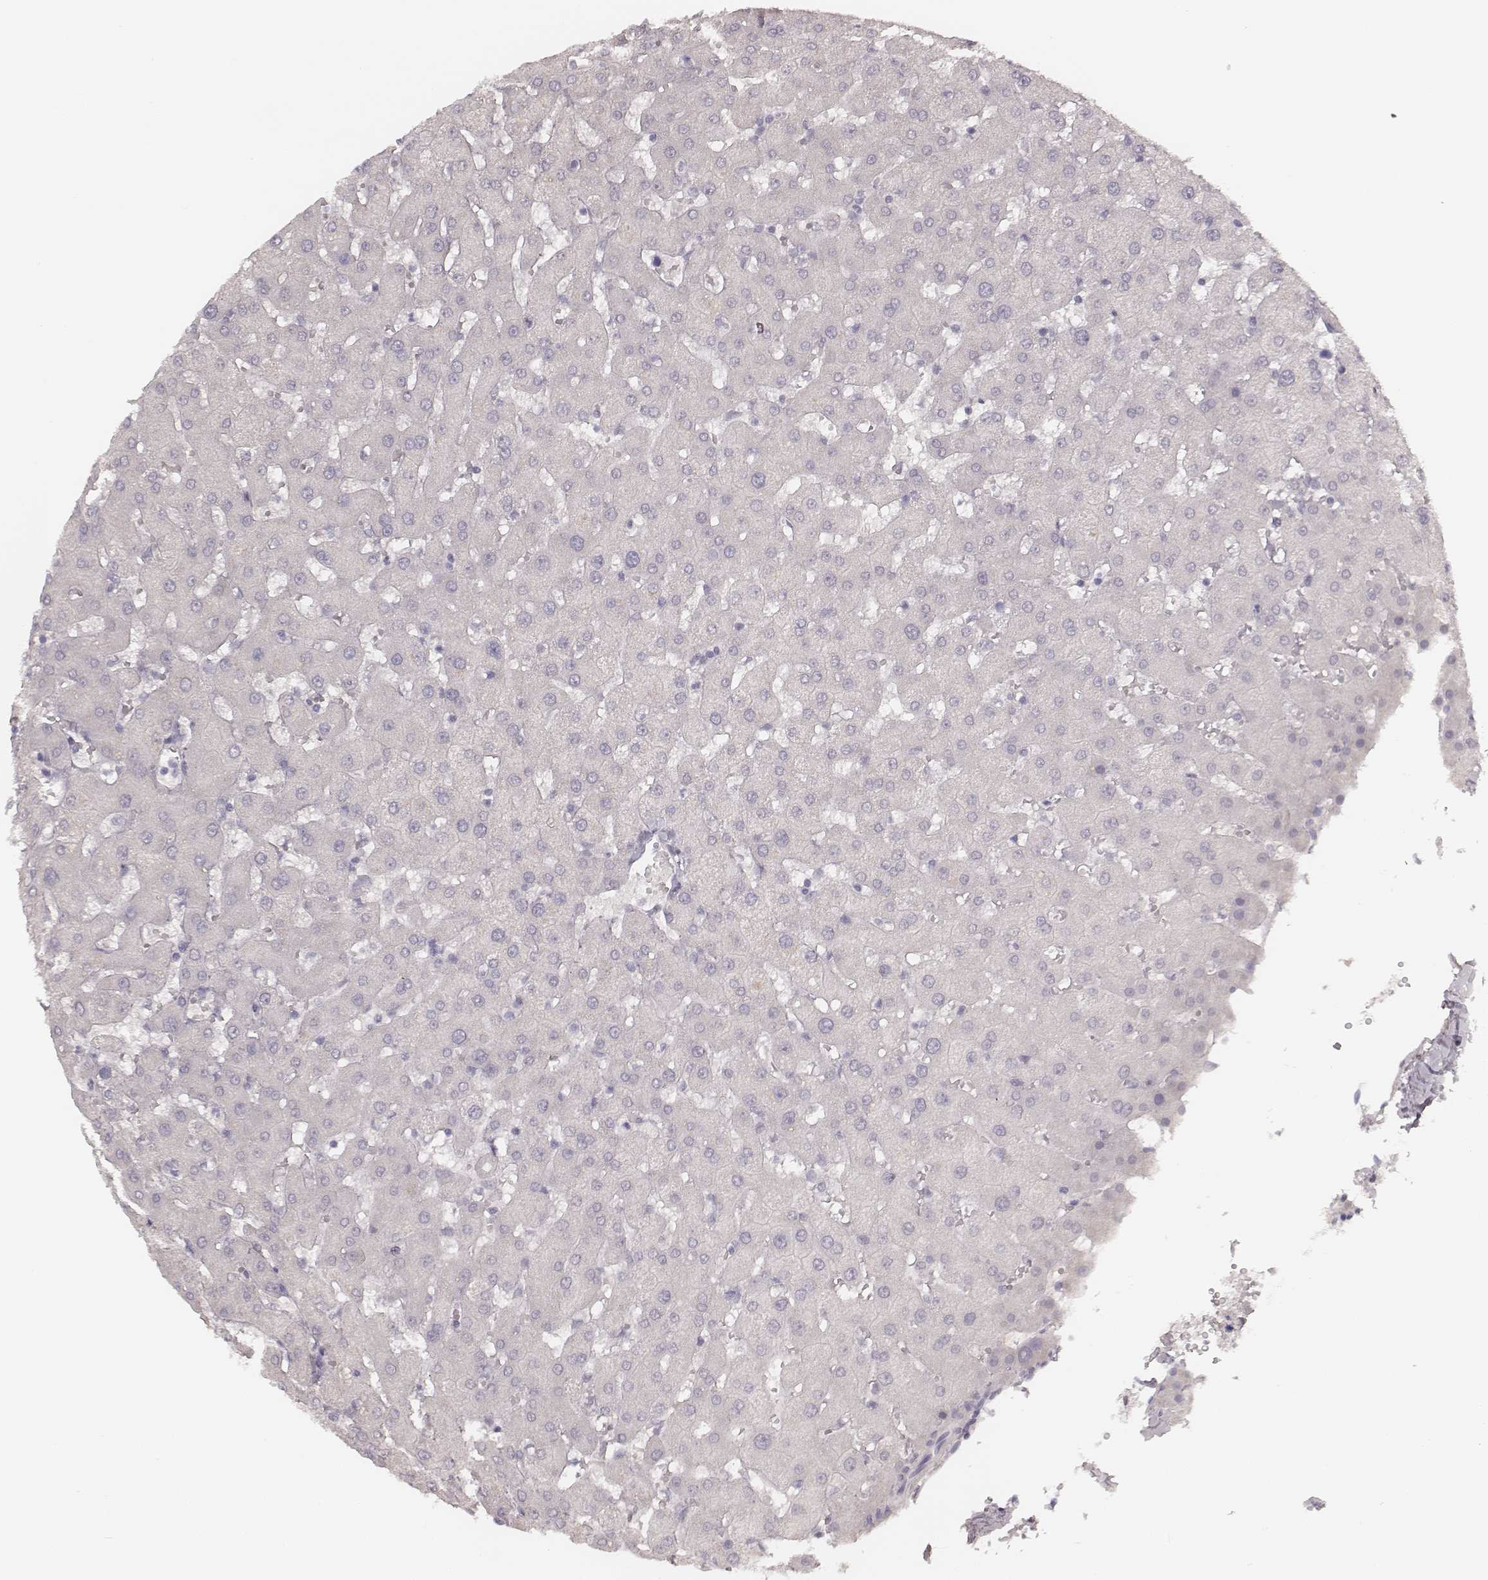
{"staining": {"intensity": "negative", "quantity": "none", "location": "none"}, "tissue": "liver", "cell_type": "Cholangiocytes", "image_type": "normal", "snomed": [{"axis": "morphology", "description": "Normal tissue, NOS"}, {"axis": "topography", "description": "Liver"}], "caption": "High power microscopy histopathology image of an immunohistochemistry (IHC) image of benign liver, revealing no significant staining in cholangiocytes.", "gene": "MSX1", "patient": {"sex": "female", "age": 63}}